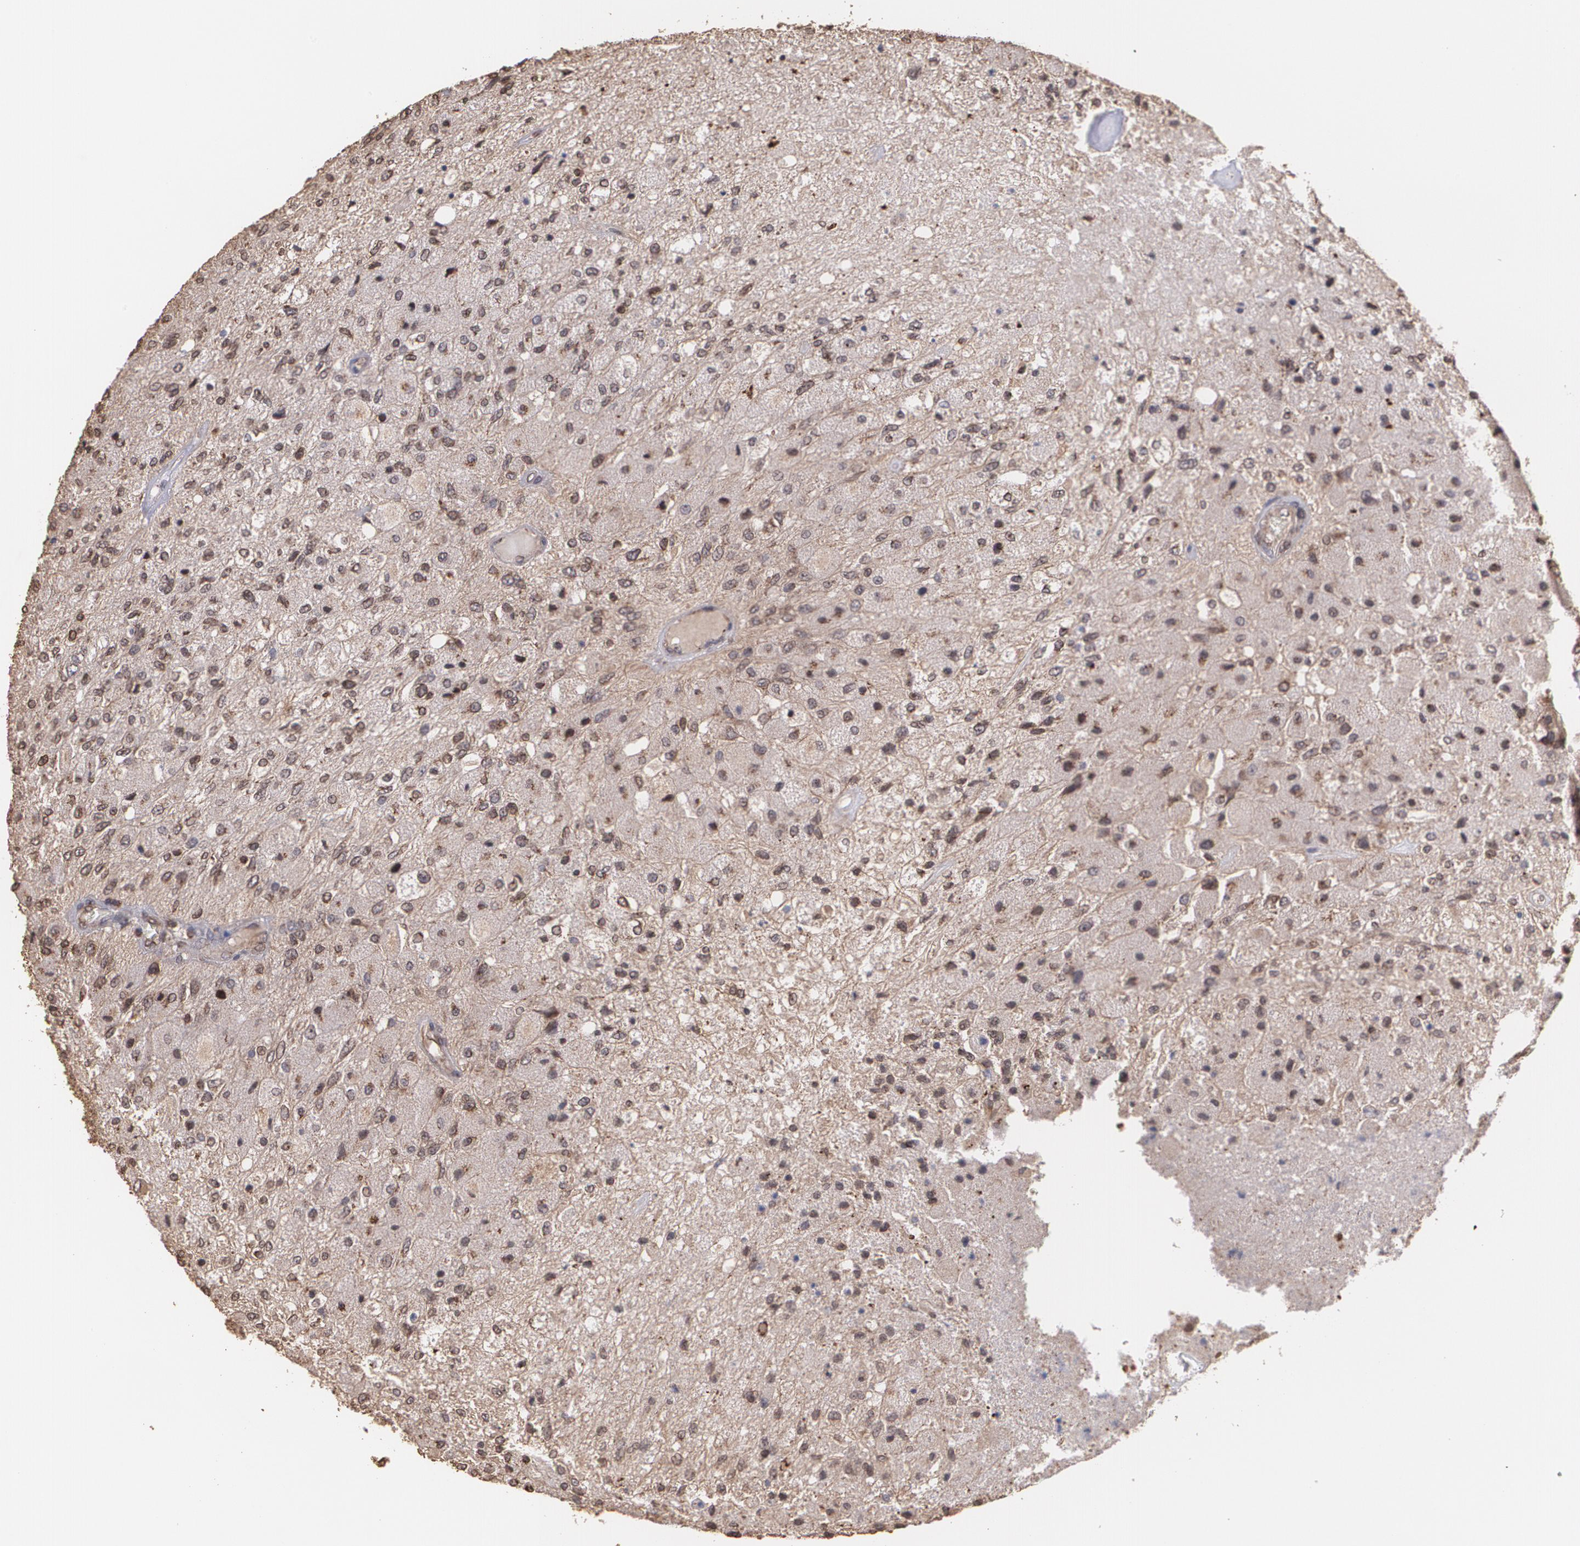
{"staining": {"intensity": "moderate", "quantity": "25%-75%", "location": "cytoplasmic/membranous"}, "tissue": "glioma", "cell_type": "Tumor cells", "image_type": "cancer", "snomed": [{"axis": "morphology", "description": "Normal tissue, NOS"}, {"axis": "morphology", "description": "Glioma, malignant, High grade"}, {"axis": "topography", "description": "Cerebral cortex"}], "caption": "Protein staining by immunohistochemistry (IHC) exhibits moderate cytoplasmic/membranous positivity in about 25%-75% of tumor cells in glioma. (DAB = brown stain, brightfield microscopy at high magnification).", "gene": "TRIP11", "patient": {"sex": "male", "age": 77}}